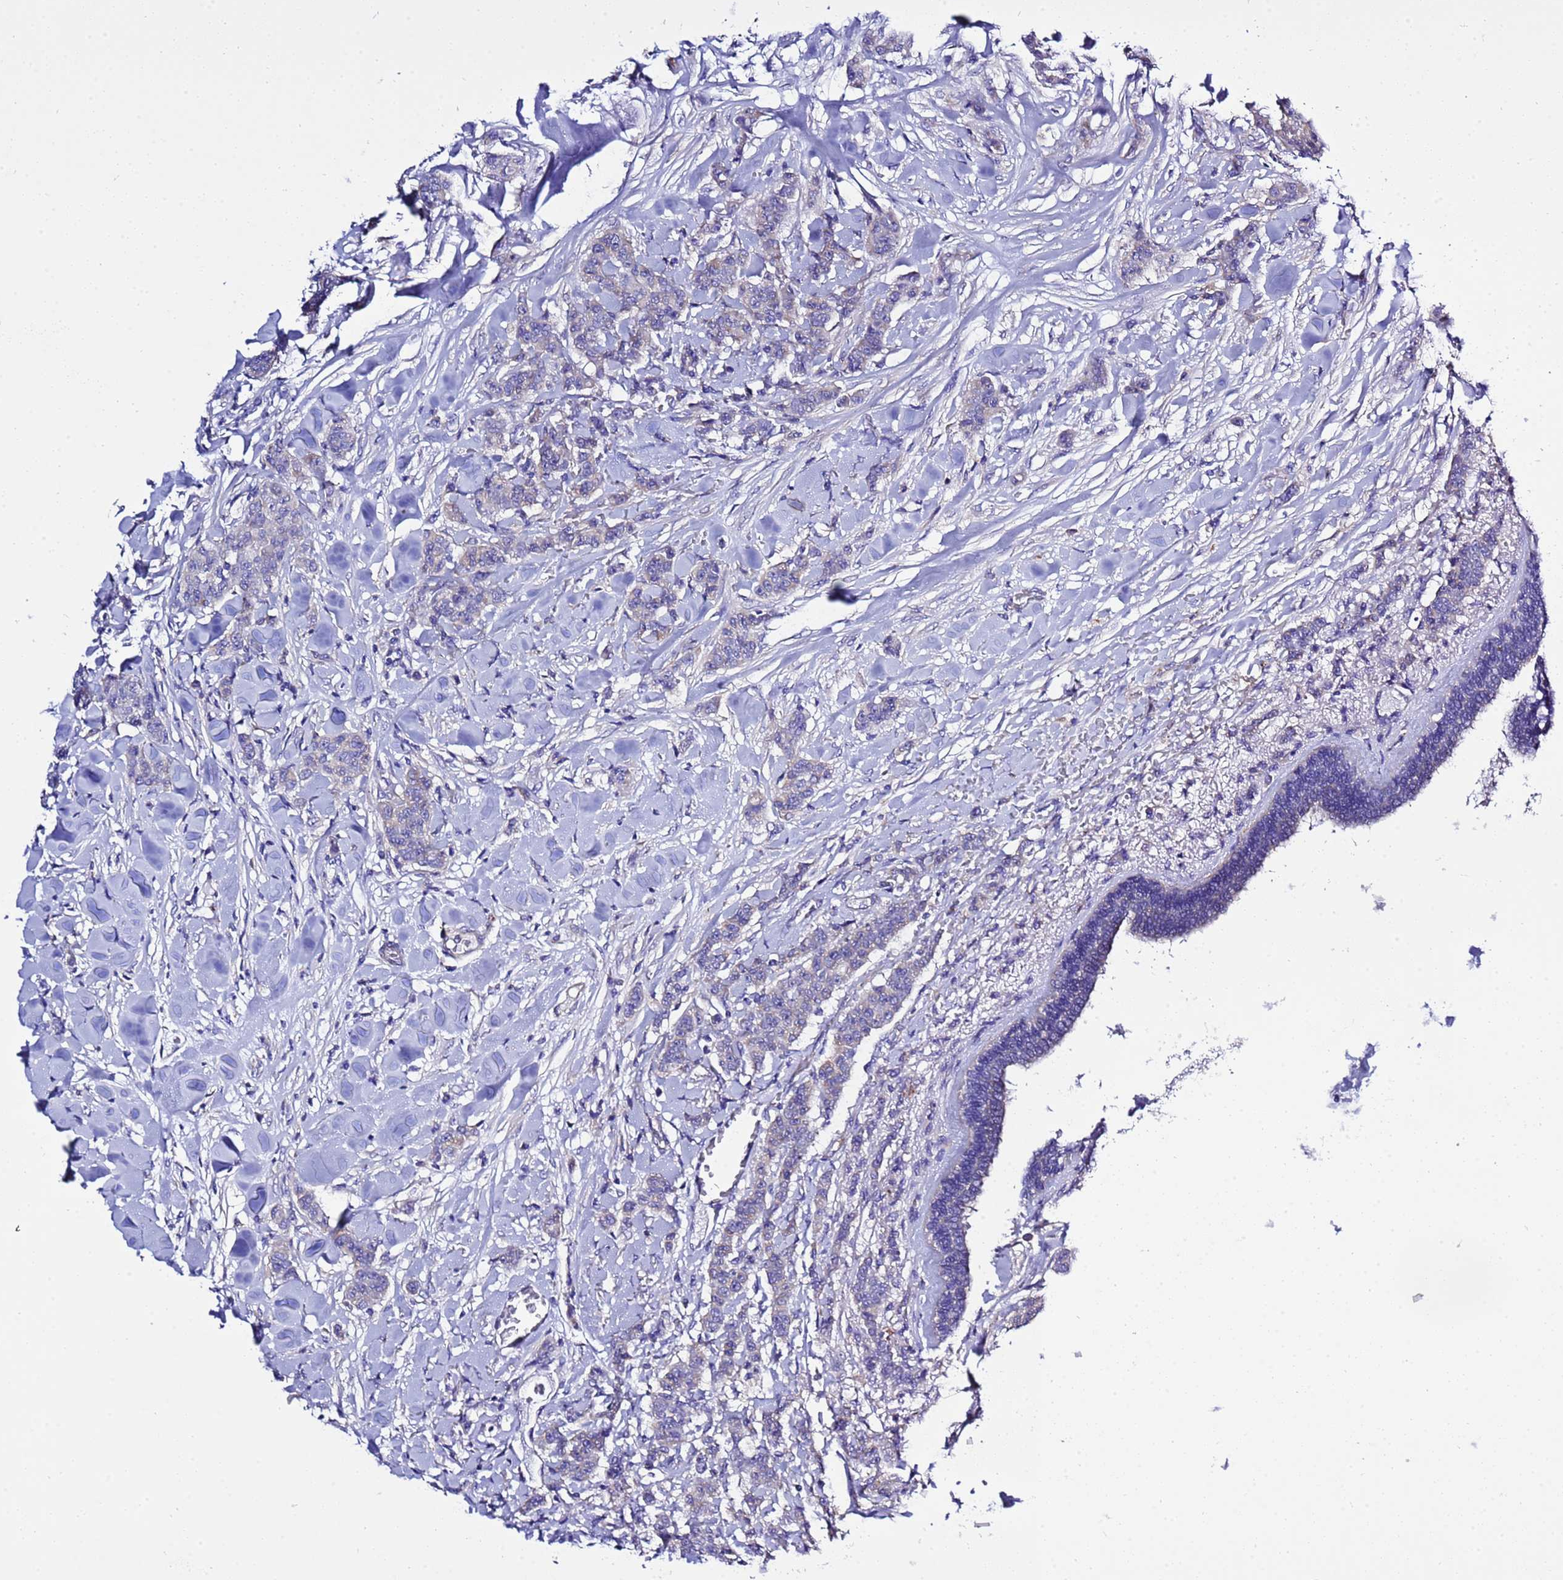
{"staining": {"intensity": "negative", "quantity": "none", "location": "none"}, "tissue": "breast cancer", "cell_type": "Tumor cells", "image_type": "cancer", "snomed": [{"axis": "morphology", "description": "Duct carcinoma"}, {"axis": "topography", "description": "Breast"}], "caption": "The histopathology image exhibits no significant expression in tumor cells of breast cancer (intraductal carcinoma). (DAB (3,3'-diaminobenzidine) immunohistochemistry (IHC) visualized using brightfield microscopy, high magnification).", "gene": "KICS2", "patient": {"sex": "female", "age": 40}}